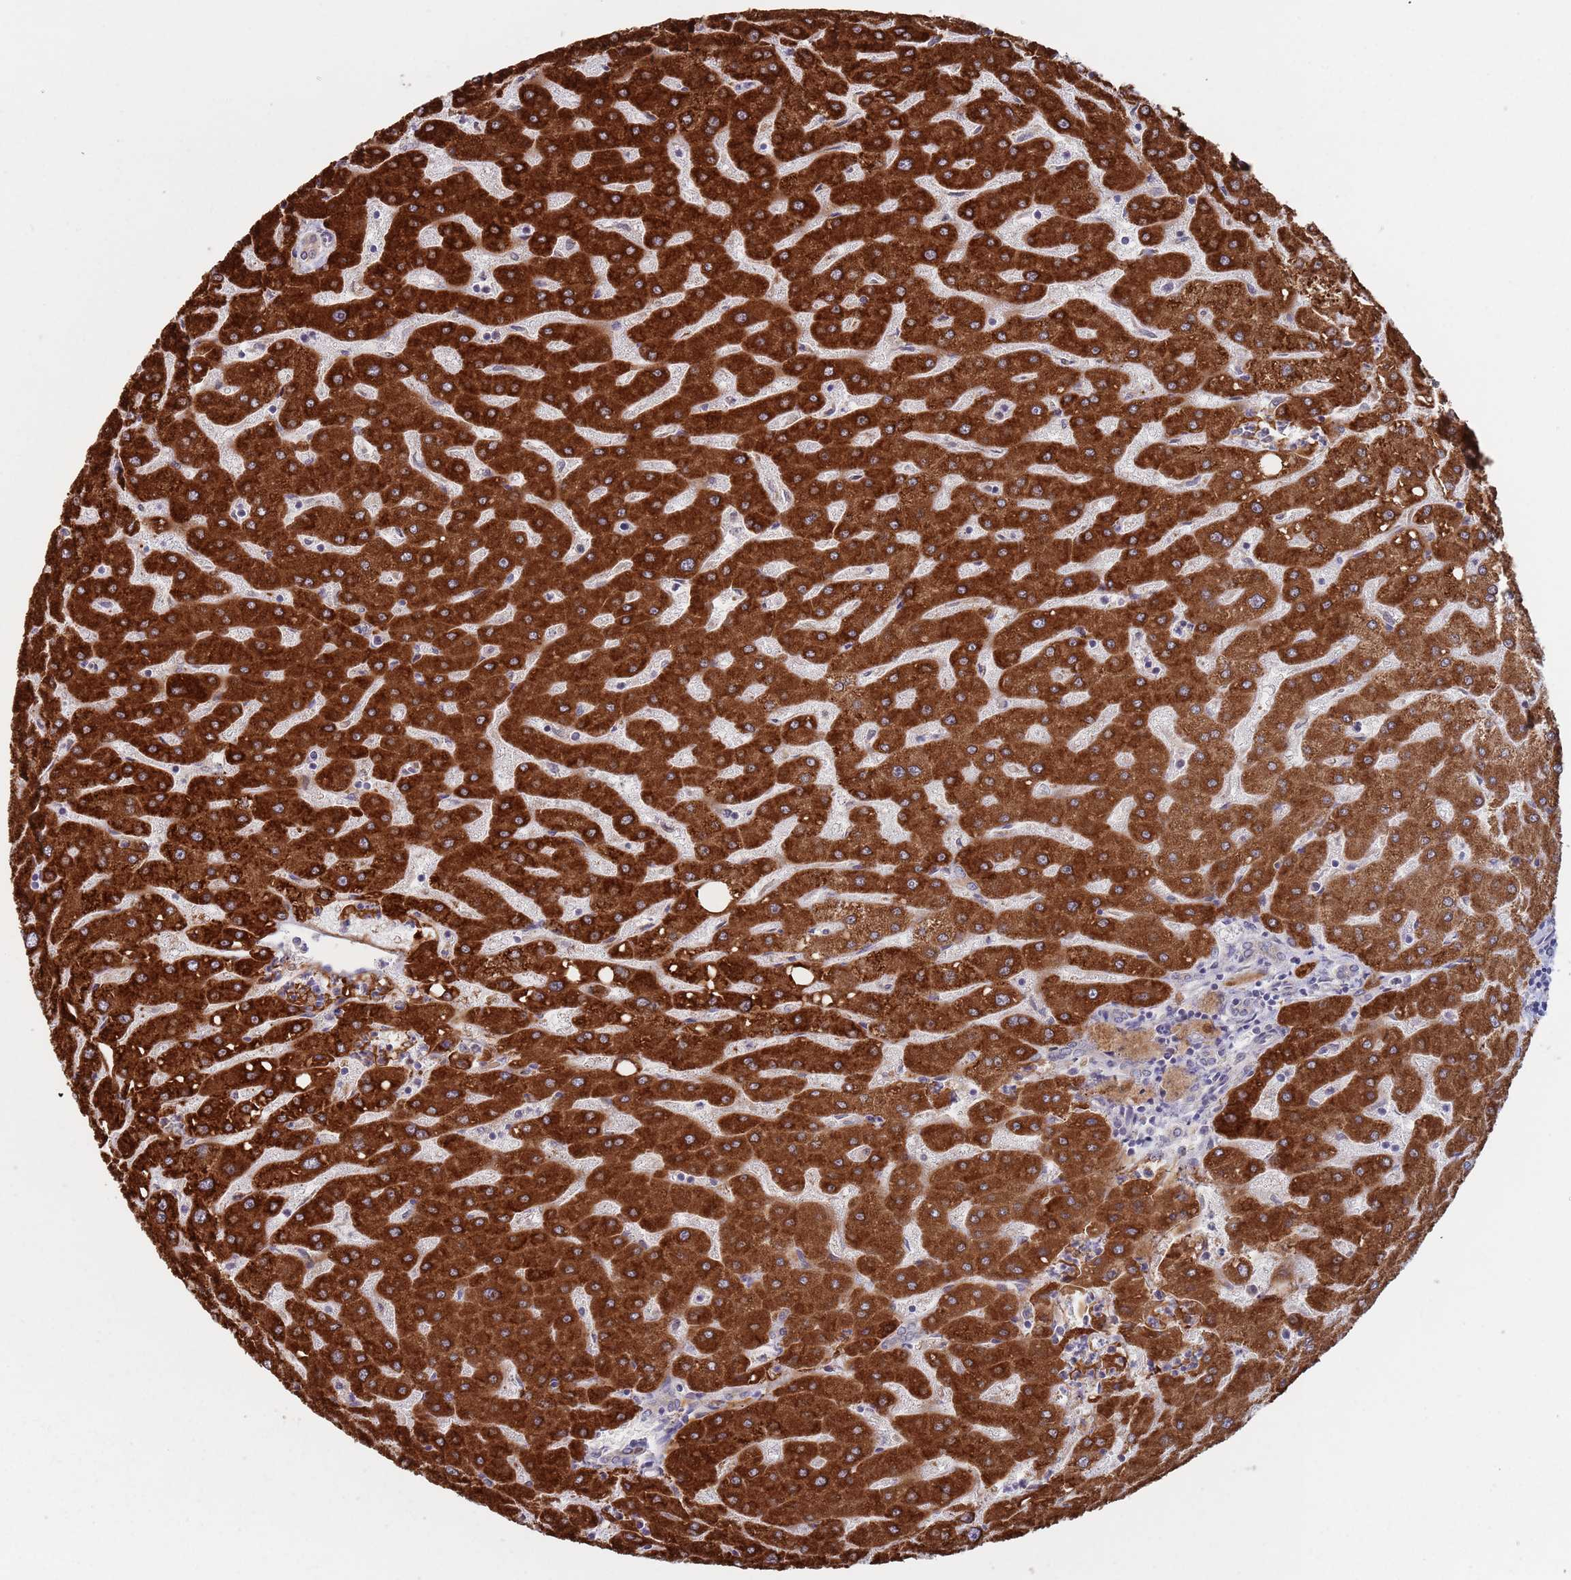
{"staining": {"intensity": "weak", "quantity": "<25%", "location": "cytoplasmic/membranous"}, "tissue": "liver", "cell_type": "Cholangiocytes", "image_type": "normal", "snomed": [{"axis": "morphology", "description": "Normal tissue, NOS"}, {"axis": "topography", "description": "Liver"}], "caption": "This is an IHC image of unremarkable liver. There is no positivity in cholangiocytes.", "gene": "ZNF140", "patient": {"sex": "male", "age": 67}}